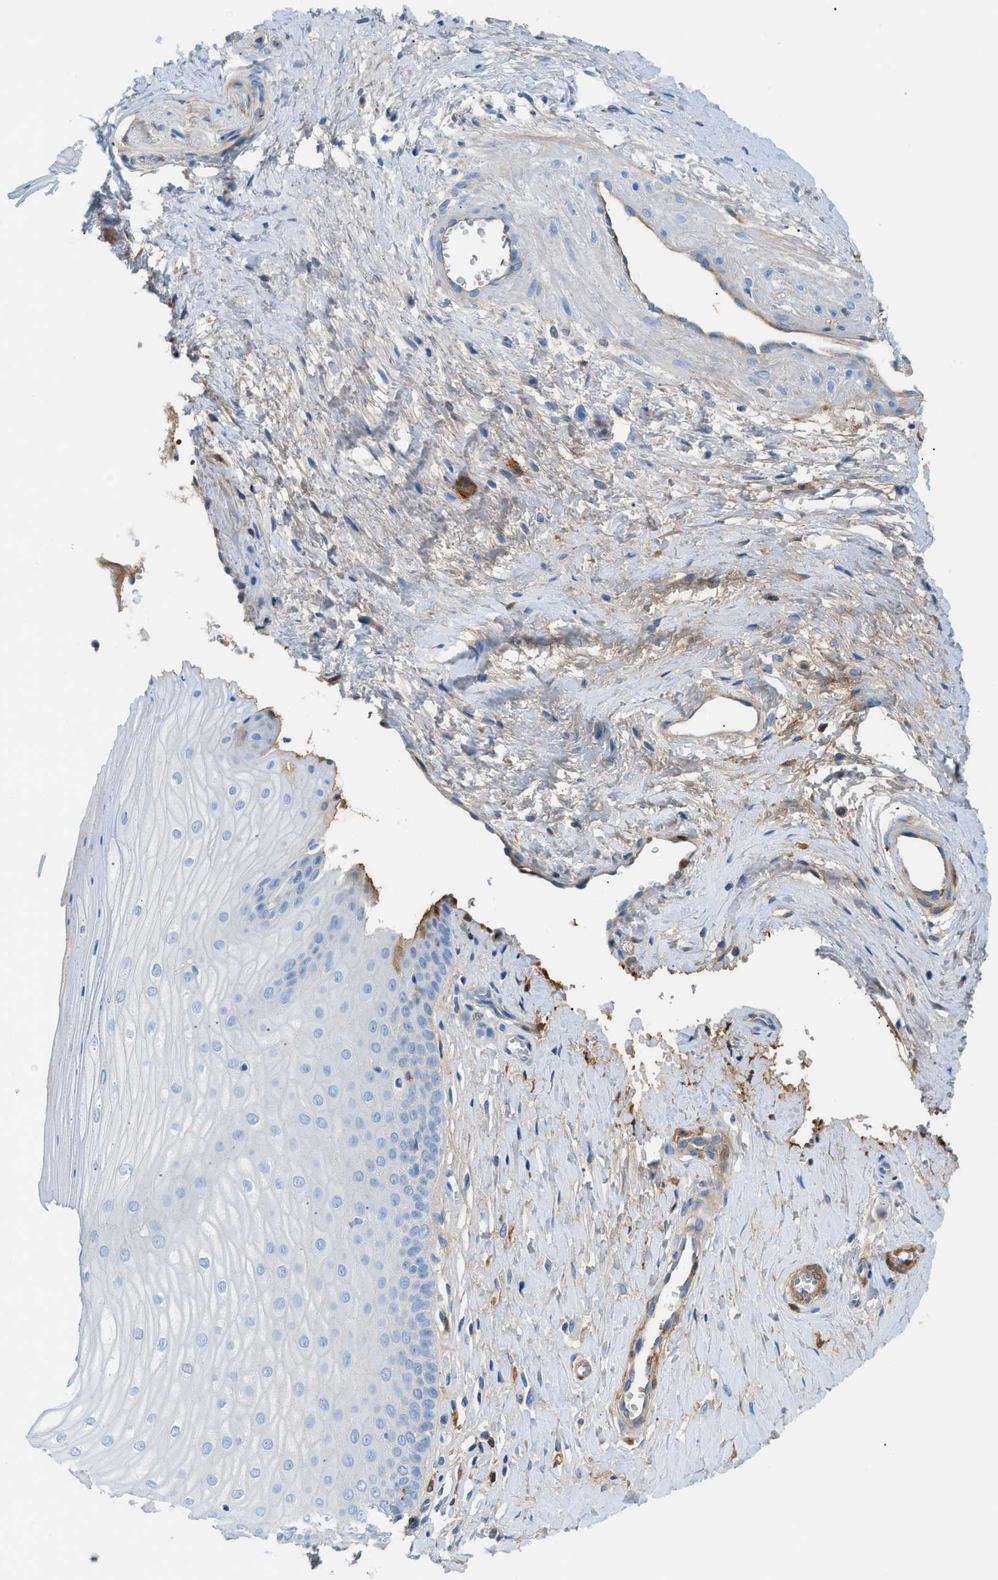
{"staining": {"intensity": "negative", "quantity": "none", "location": "none"}, "tissue": "cervix", "cell_type": "Glandular cells", "image_type": "normal", "snomed": [{"axis": "morphology", "description": "Normal tissue, NOS"}, {"axis": "topography", "description": "Cervix"}], "caption": "IHC of benign human cervix displays no positivity in glandular cells.", "gene": "CFI", "patient": {"sex": "female", "age": 55}}